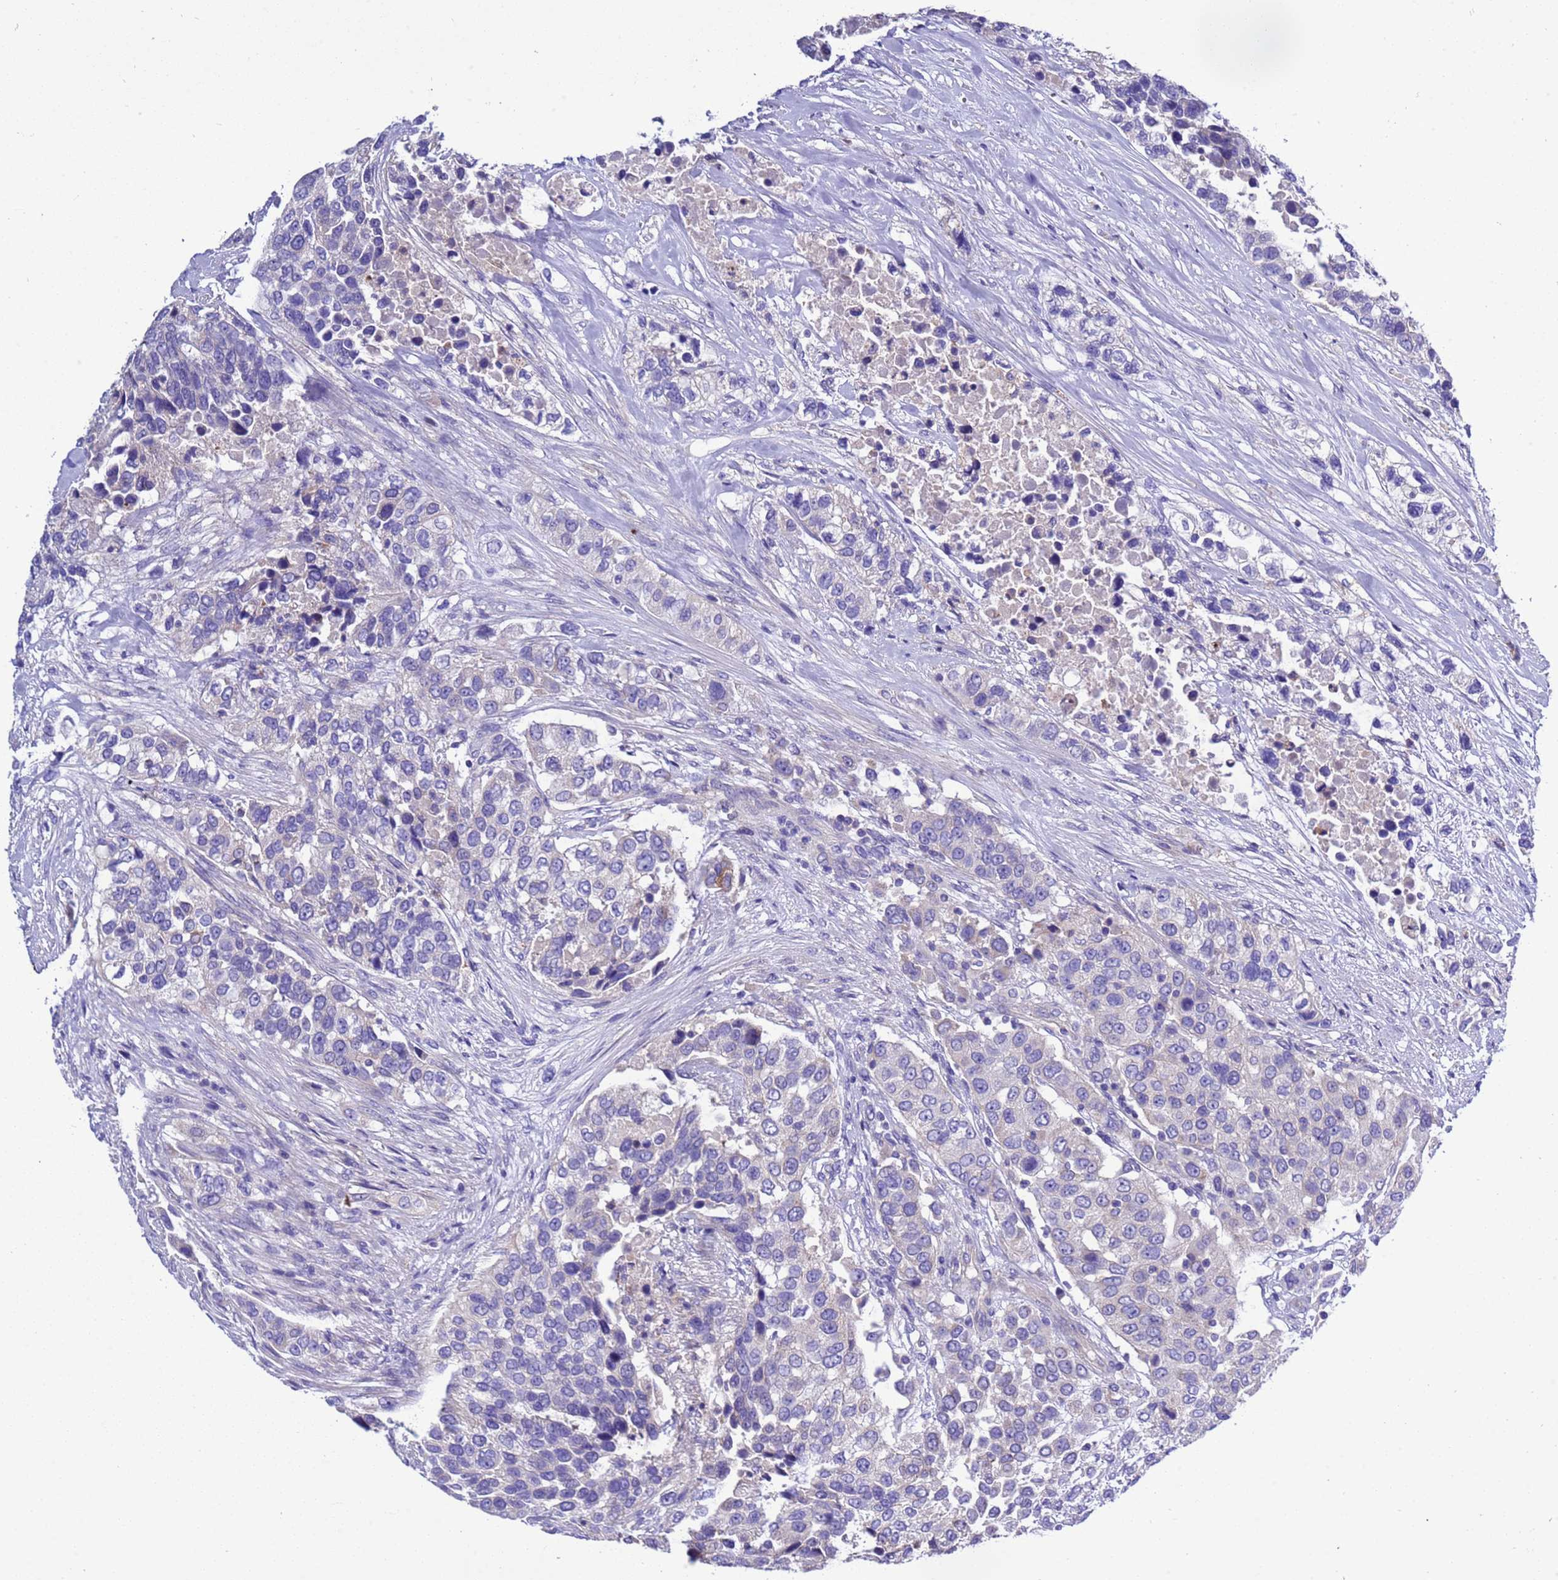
{"staining": {"intensity": "negative", "quantity": "none", "location": "none"}, "tissue": "urothelial cancer", "cell_type": "Tumor cells", "image_type": "cancer", "snomed": [{"axis": "morphology", "description": "Urothelial carcinoma, High grade"}, {"axis": "topography", "description": "Urinary bladder"}], "caption": "High magnification brightfield microscopy of urothelial cancer stained with DAB (brown) and counterstained with hematoxylin (blue): tumor cells show no significant expression.", "gene": "KICS2", "patient": {"sex": "female", "age": 80}}